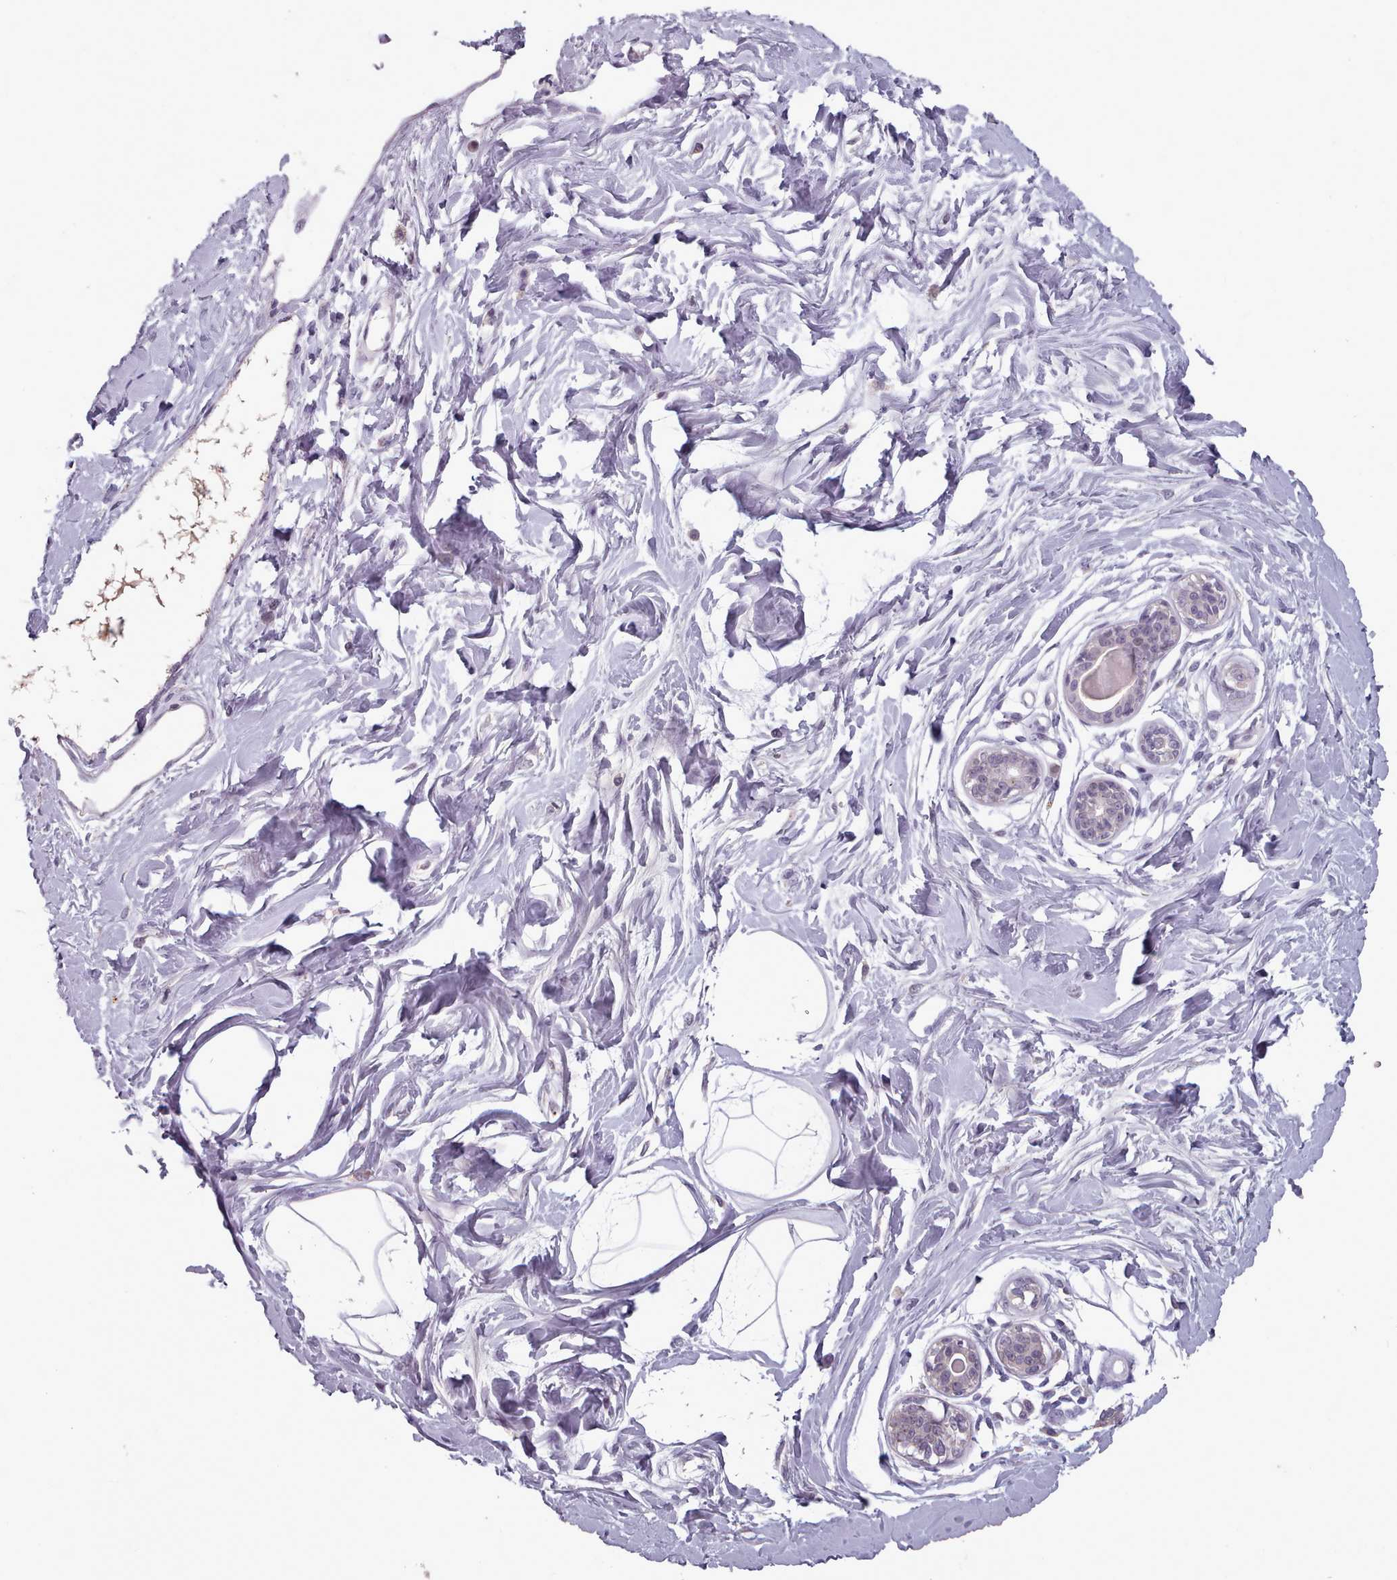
{"staining": {"intensity": "negative", "quantity": "none", "location": "none"}, "tissue": "breast", "cell_type": "Adipocytes", "image_type": "normal", "snomed": [{"axis": "morphology", "description": "Normal tissue, NOS"}, {"axis": "topography", "description": "Breast"}], "caption": "The image displays no staining of adipocytes in normal breast.", "gene": "PBX4", "patient": {"sex": "female", "age": 45}}